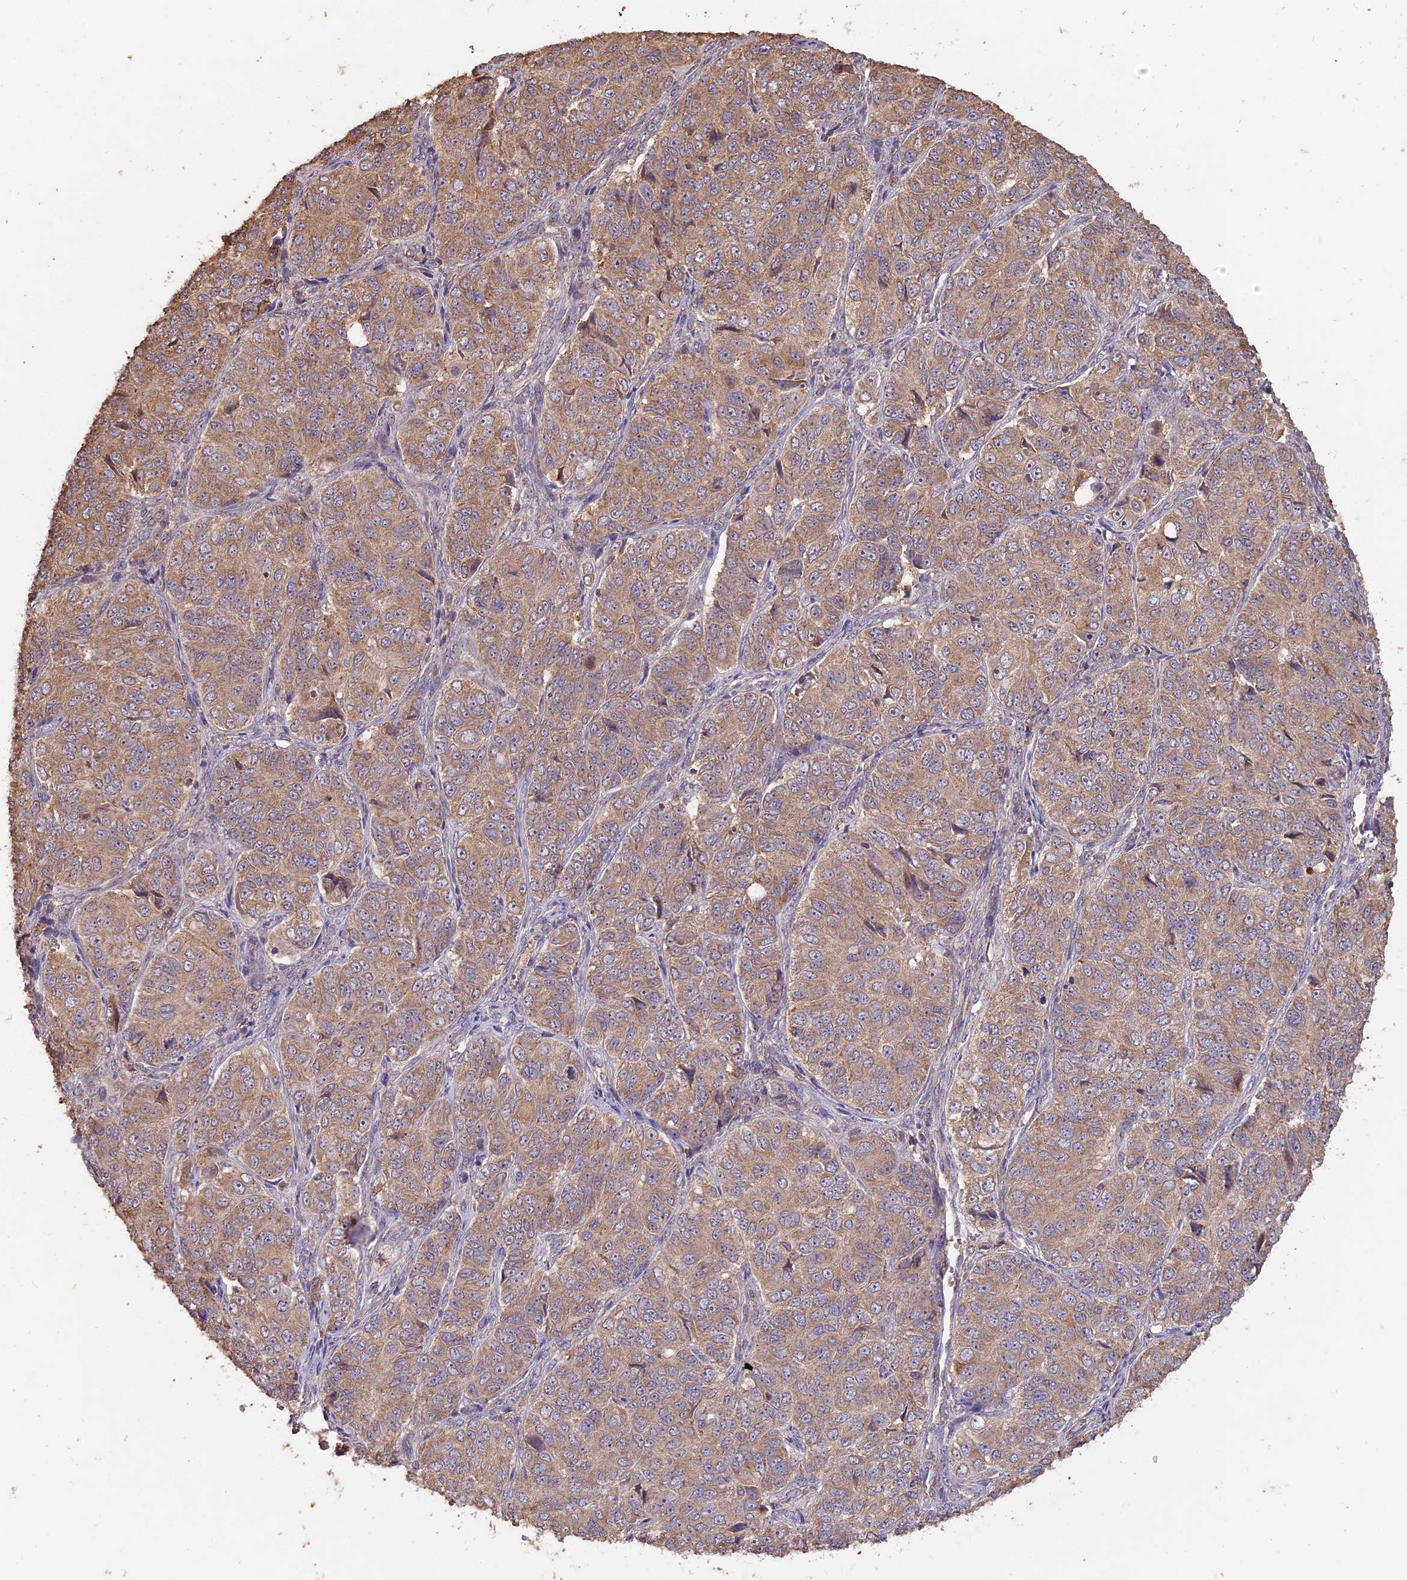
{"staining": {"intensity": "moderate", "quantity": ">75%", "location": "cytoplasmic/membranous"}, "tissue": "ovarian cancer", "cell_type": "Tumor cells", "image_type": "cancer", "snomed": [{"axis": "morphology", "description": "Carcinoma, endometroid"}, {"axis": "topography", "description": "Ovary"}], "caption": "Approximately >75% of tumor cells in human ovarian endometroid carcinoma reveal moderate cytoplasmic/membranous protein staining as visualized by brown immunohistochemical staining.", "gene": "LAYN", "patient": {"sex": "female", "age": 51}}